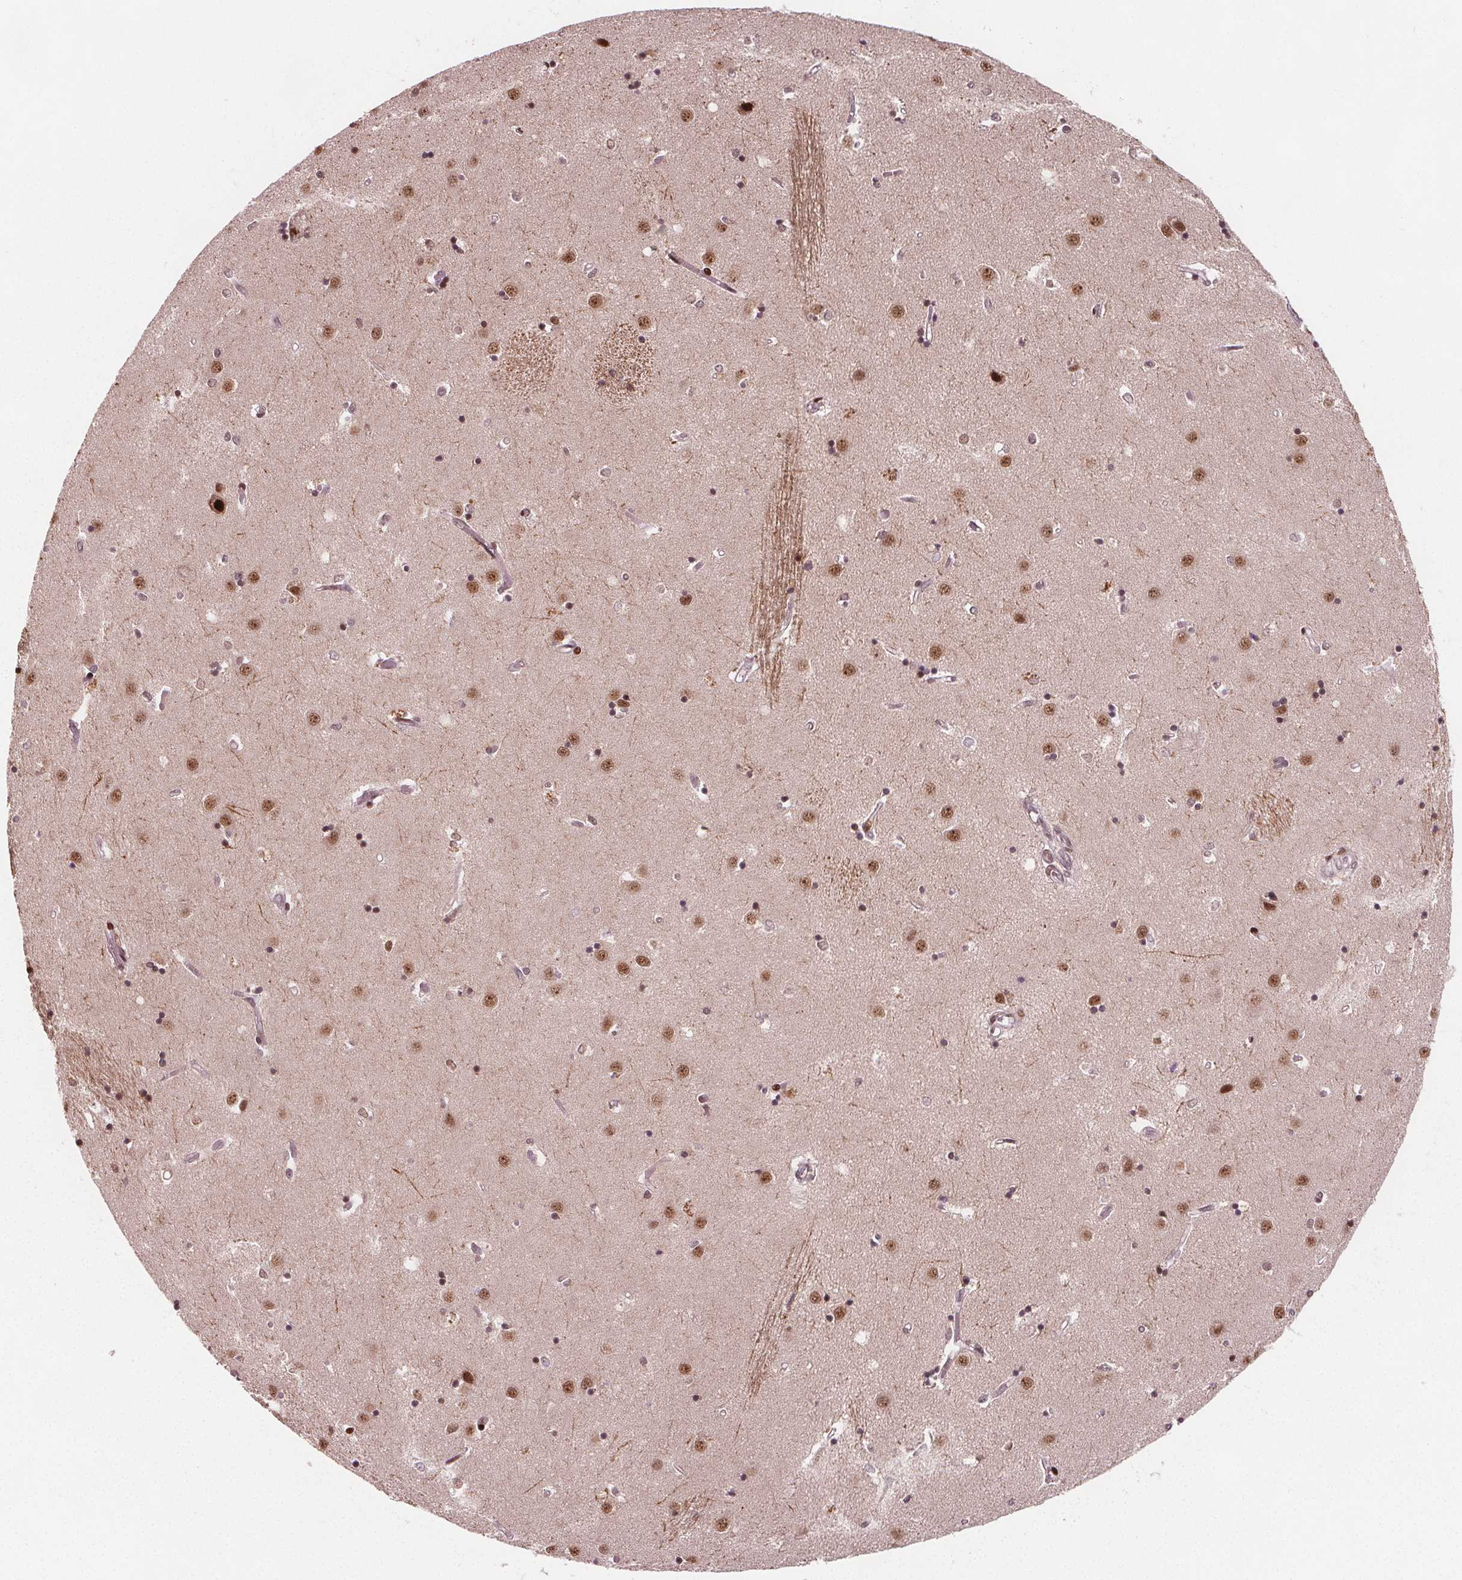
{"staining": {"intensity": "moderate", "quantity": "25%-75%", "location": "nuclear"}, "tissue": "caudate", "cell_type": "Glial cells", "image_type": "normal", "snomed": [{"axis": "morphology", "description": "Normal tissue, NOS"}, {"axis": "topography", "description": "Lateral ventricle wall"}], "caption": "Glial cells display medium levels of moderate nuclear staining in about 25%-75% of cells in unremarkable caudate.", "gene": "SNRNP35", "patient": {"sex": "male", "age": 54}}